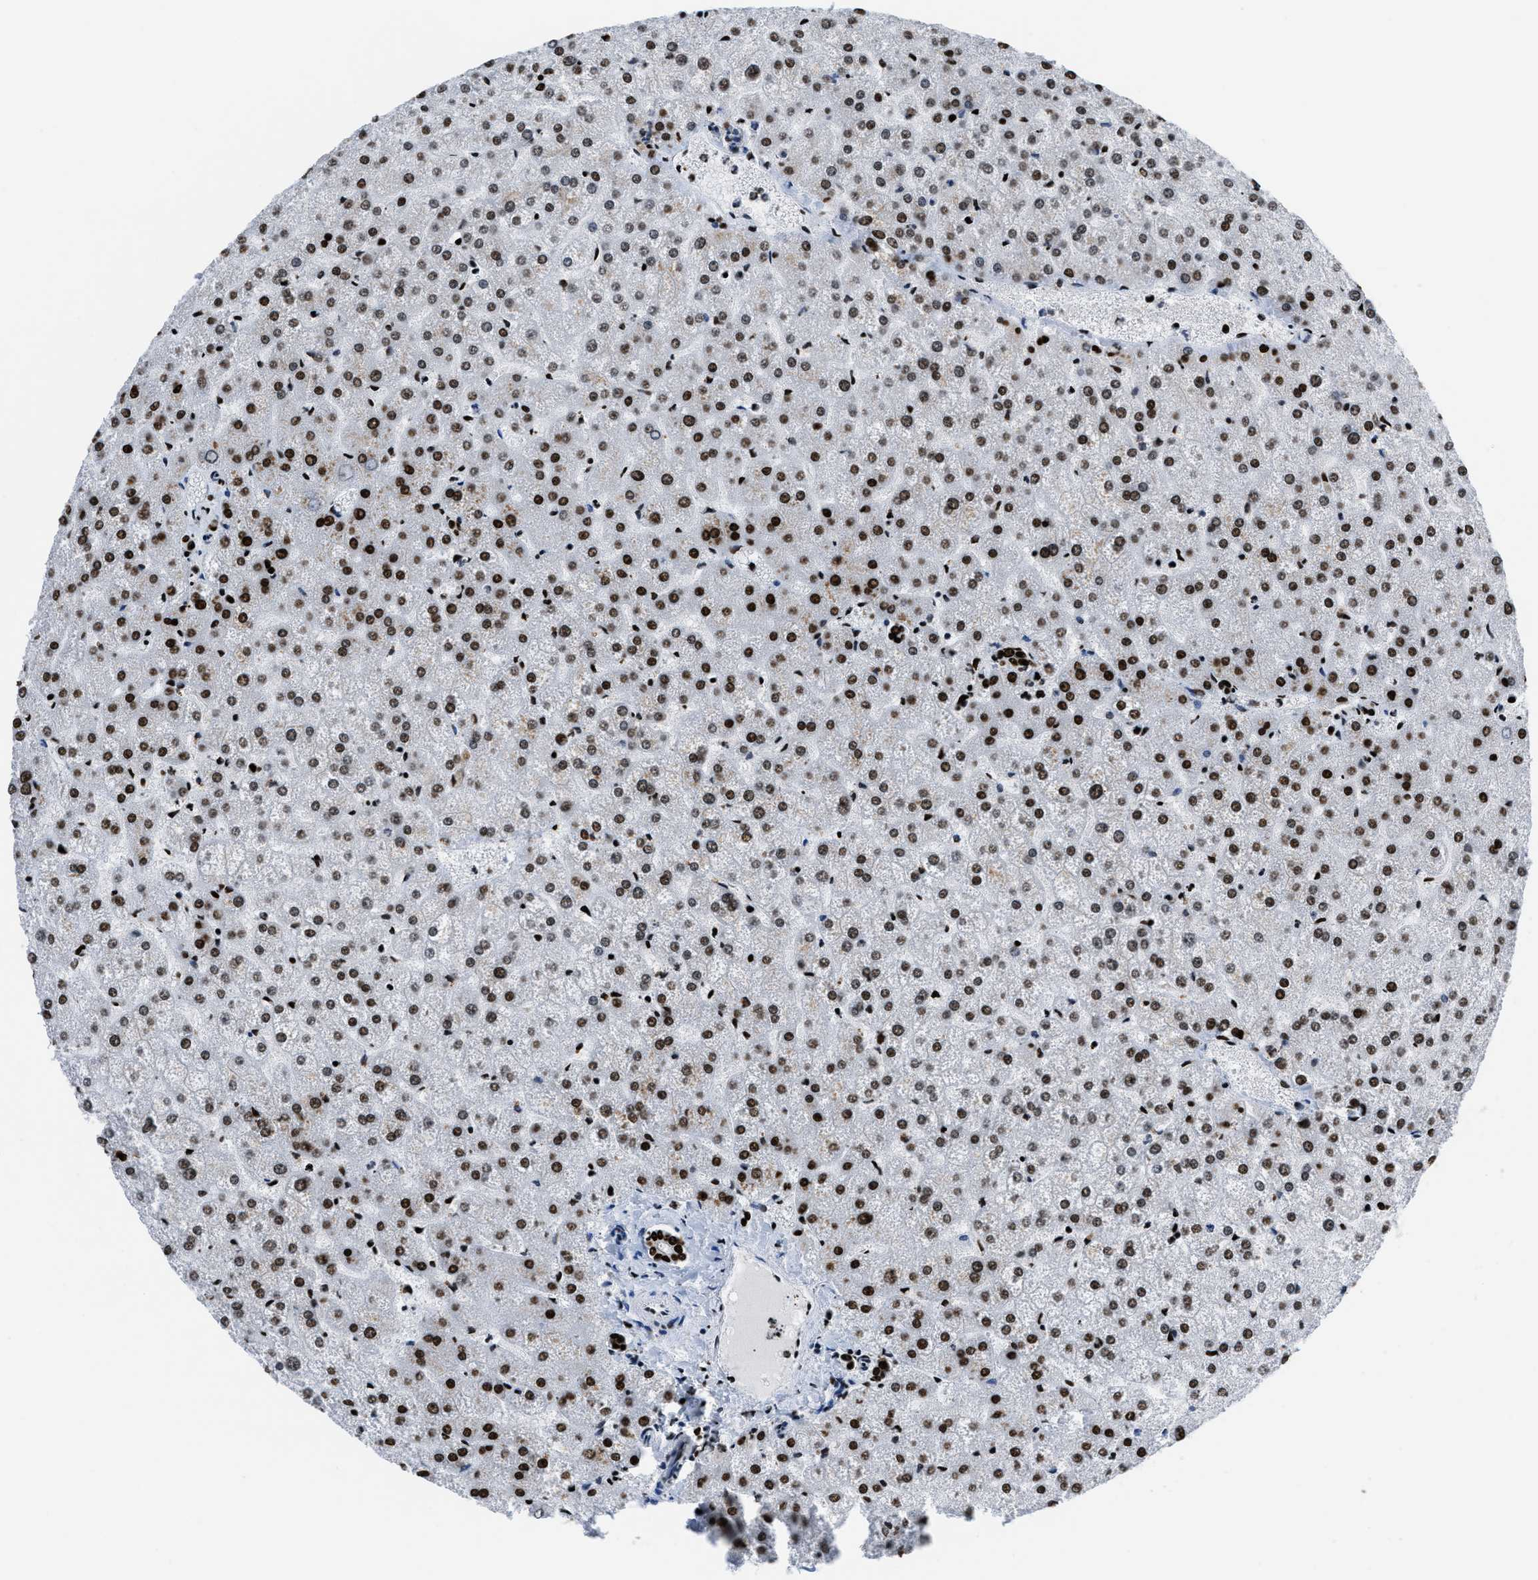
{"staining": {"intensity": "strong", "quantity": ">75%", "location": "nuclear"}, "tissue": "liver", "cell_type": "Cholangiocytes", "image_type": "normal", "snomed": [{"axis": "morphology", "description": "Normal tissue, NOS"}, {"axis": "topography", "description": "Liver"}], "caption": "Immunohistochemistry micrograph of unremarkable liver: liver stained using immunohistochemistry (IHC) displays high levels of strong protein expression localized specifically in the nuclear of cholangiocytes, appearing as a nuclear brown color.", "gene": "HNRNPM", "patient": {"sex": "female", "age": 32}}